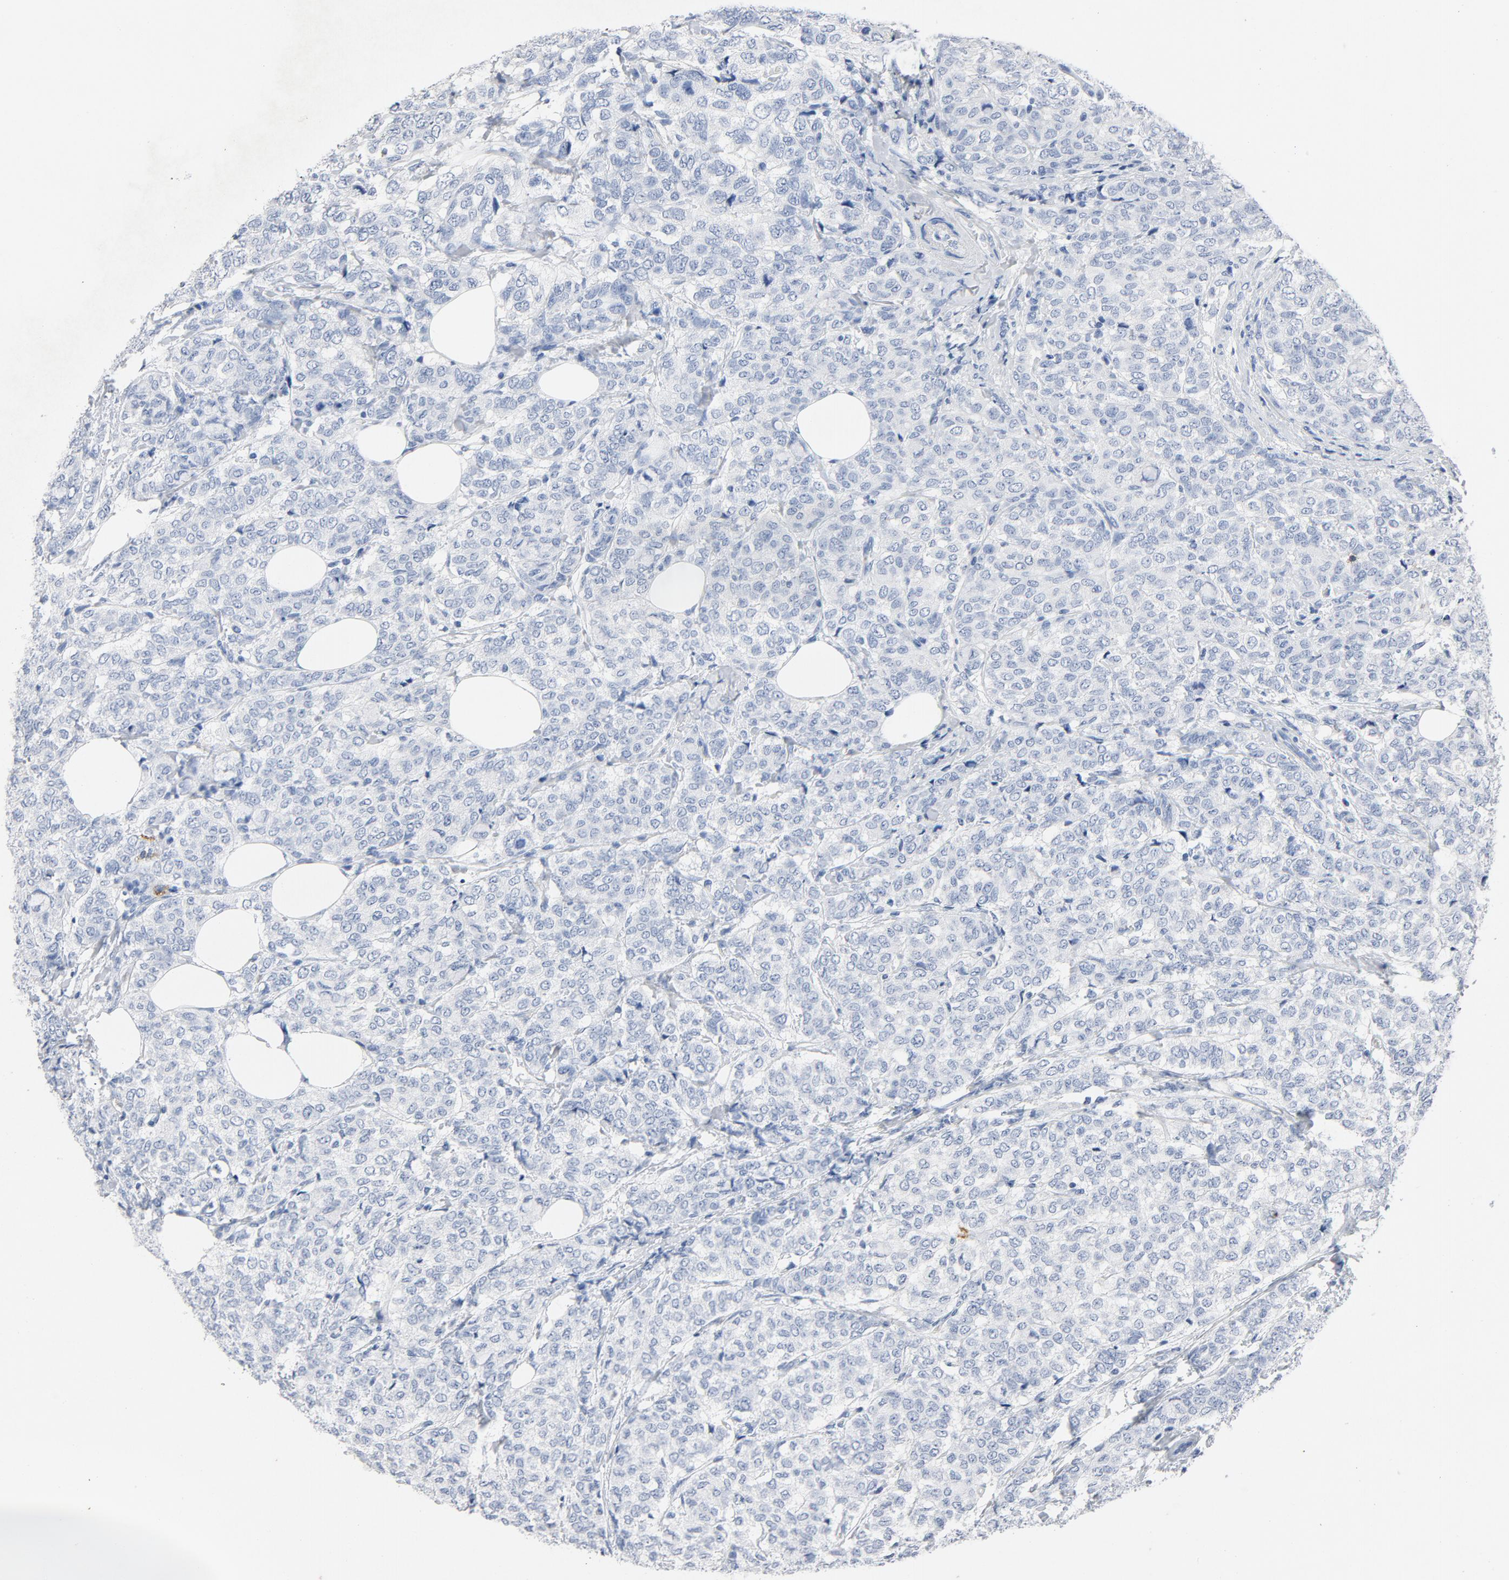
{"staining": {"intensity": "negative", "quantity": "none", "location": "none"}, "tissue": "breast cancer", "cell_type": "Tumor cells", "image_type": "cancer", "snomed": [{"axis": "morphology", "description": "Lobular carcinoma"}, {"axis": "topography", "description": "Breast"}], "caption": "This is a histopathology image of immunohistochemistry staining of breast cancer, which shows no staining in tumor cells.", "gene": "PTPRB", "patient": {"sex": "female", "age": 60}}